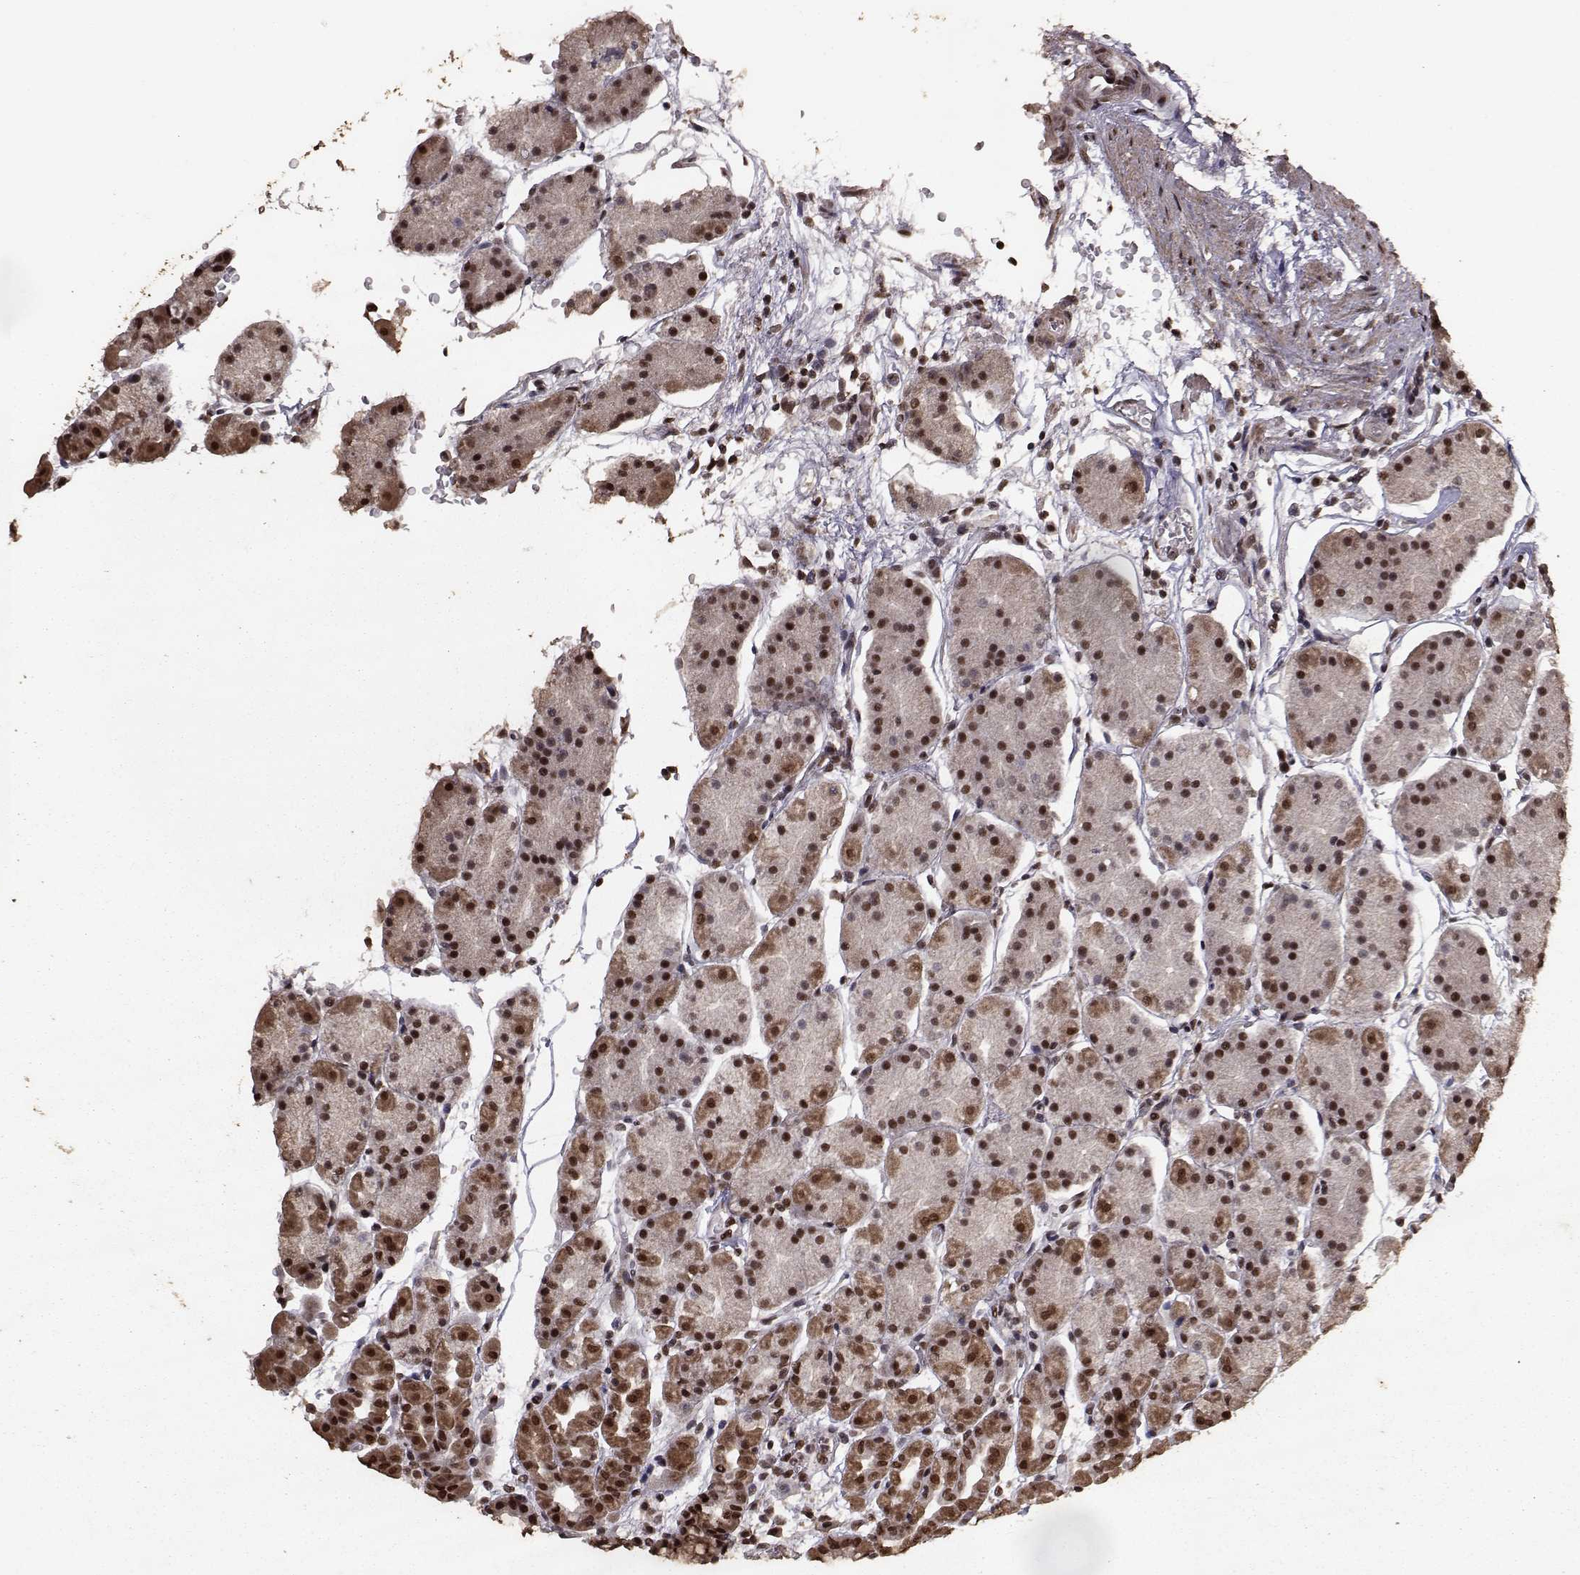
{"staining": {"intensity": "strong", "quantity": ">75%", "location": "cytoplasmic/membranous,nuclear"}, "tissue": "stomach", "cell_type": "Glandular cells", "image_type": "normal", "snomed": [{"axis": "morphology", "description": "Normal tissue, NOS"}, {"axis": "topography", "description": "Stomach"}], "caption": "Glandular cells display high levels of strong cytoplasmic/membranous,nuclear positivity in about >75% of cells in unremarkable human stomach.", "gene": "SF1", "patient": {"sex": "male", "age": 54}}